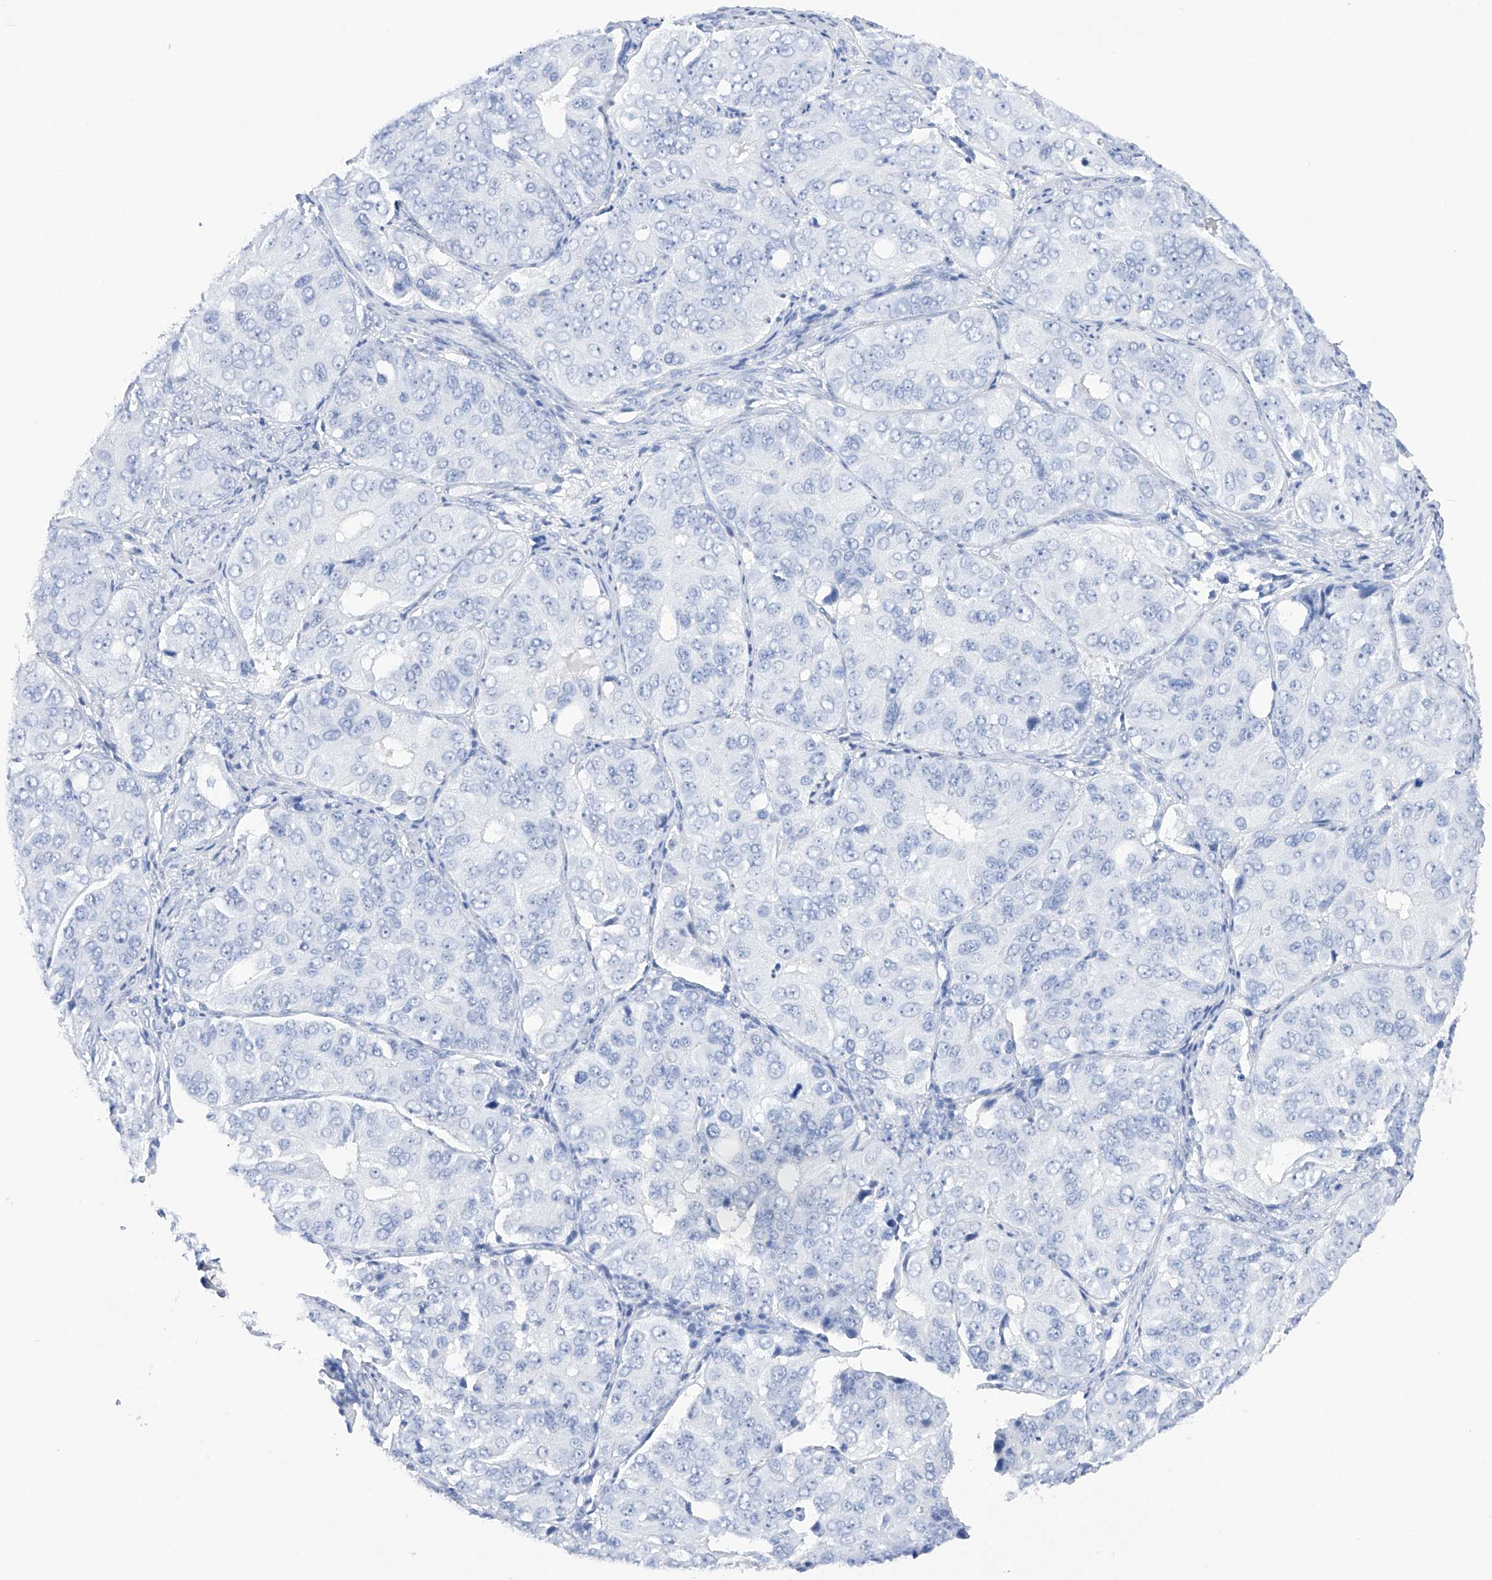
{"staining": {"intensity": "negative", "quantity": "none", "location": "none"}, "tissue": "ovarian cancer", "cell_type": "Tumor cells", "image_type": "cancer", "snomed": [{"axis": "morphology", "description": "Carcinoma, endometroid"}, {"axis": "topography", "description": "Ovary"}], "caption": "DAB immunohistochemical staining of endometroid carcinoma (ovarian) displays no significant staining in tumor cells. (Brightfield microscopy of DAB IHC at high magnification).", "gene": "FLG", "patient": {"sex": "female", "age": 51}}